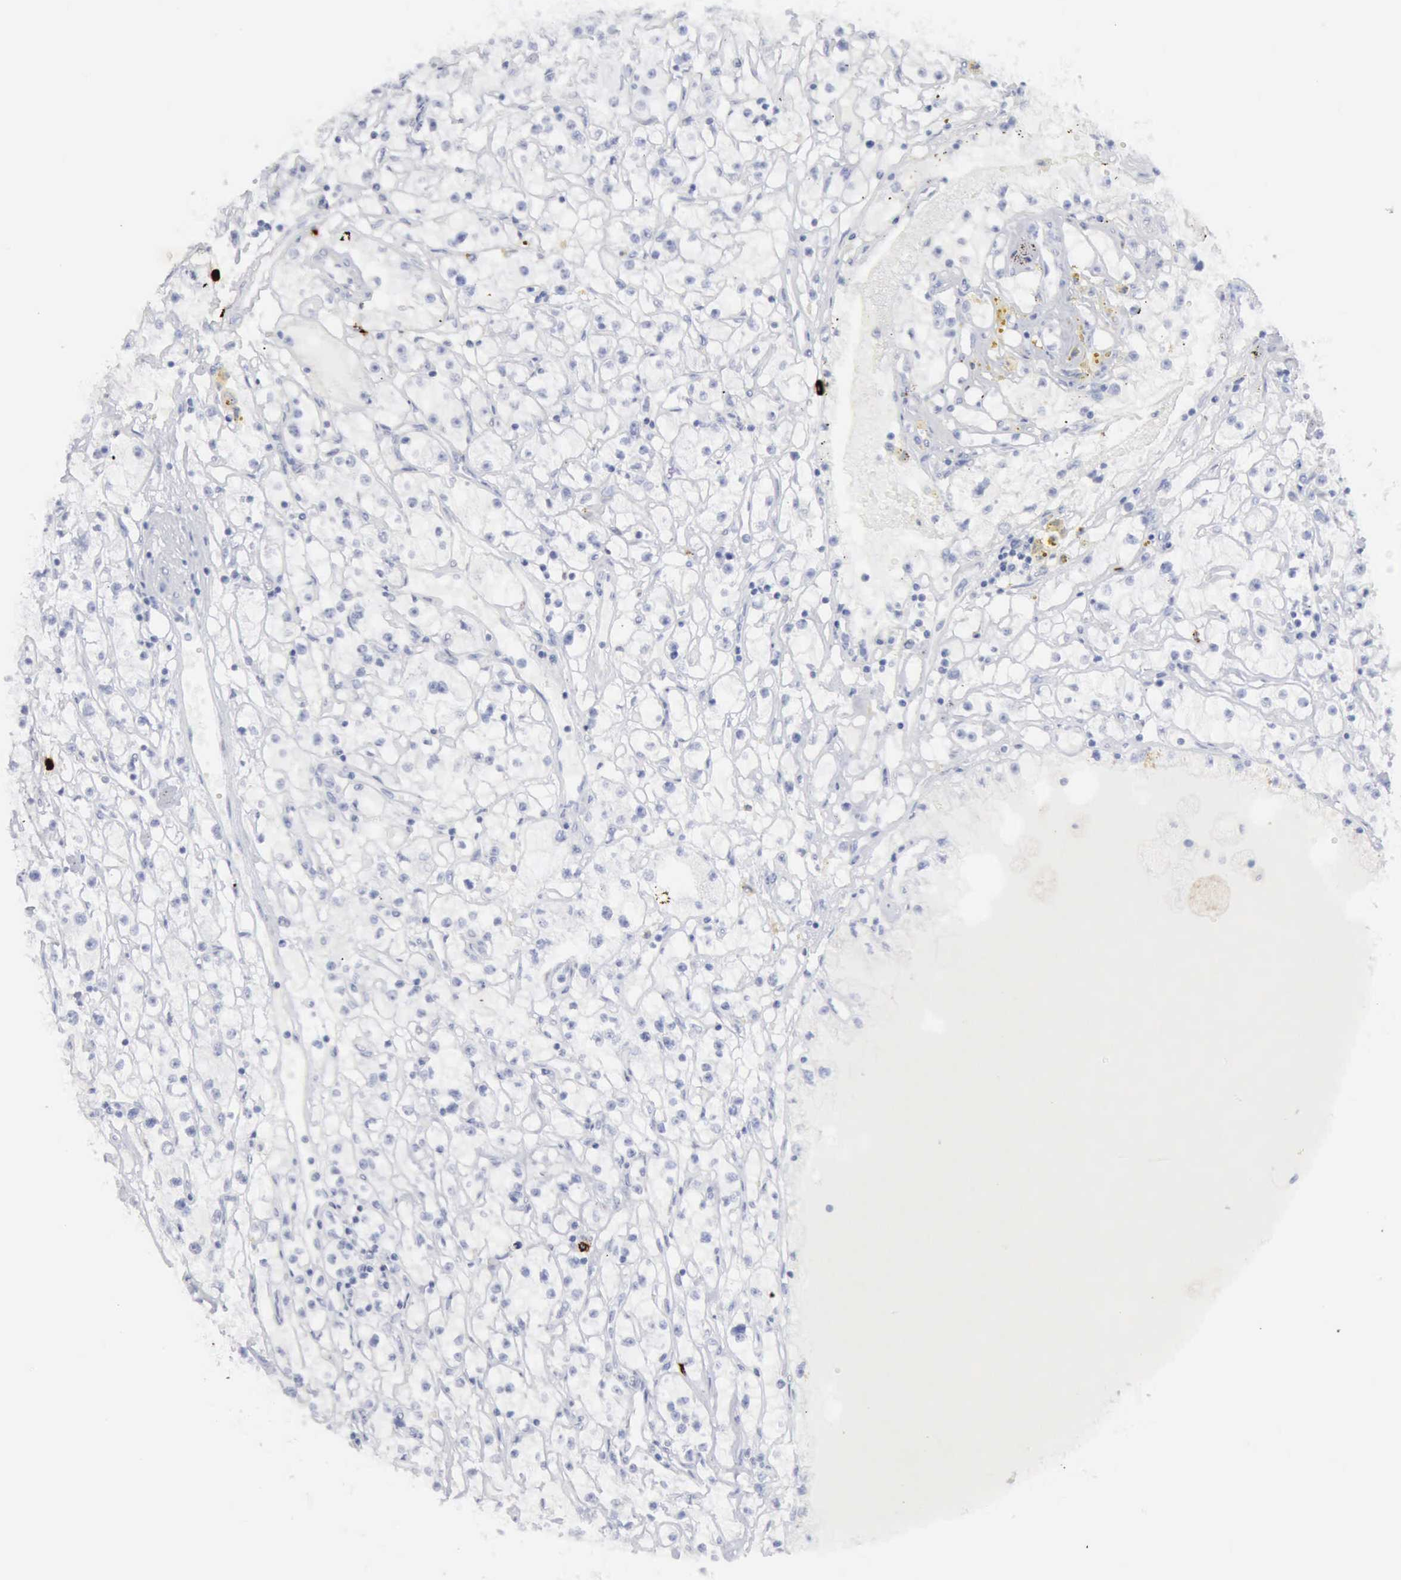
{"staining": {"intensity": "negative", "quantity": "none", "location": "none"}, "tissue": "renal cancer", "cell_type": "Tumor cells", "image_type": "cancer", "snomed": [{"axis": "morphology", "description": "Adenocarcinoma, NOS"}, {"axis": "topography", "description": "Kidney"}], "caption": "IHC histopathology image of neoplastic tissue: renal adenocarcinoma stained with DAB displays no significant protein staining in tumor cells.", "gene": "CMA1", "patient": {"sex": "male", "age": 56}}